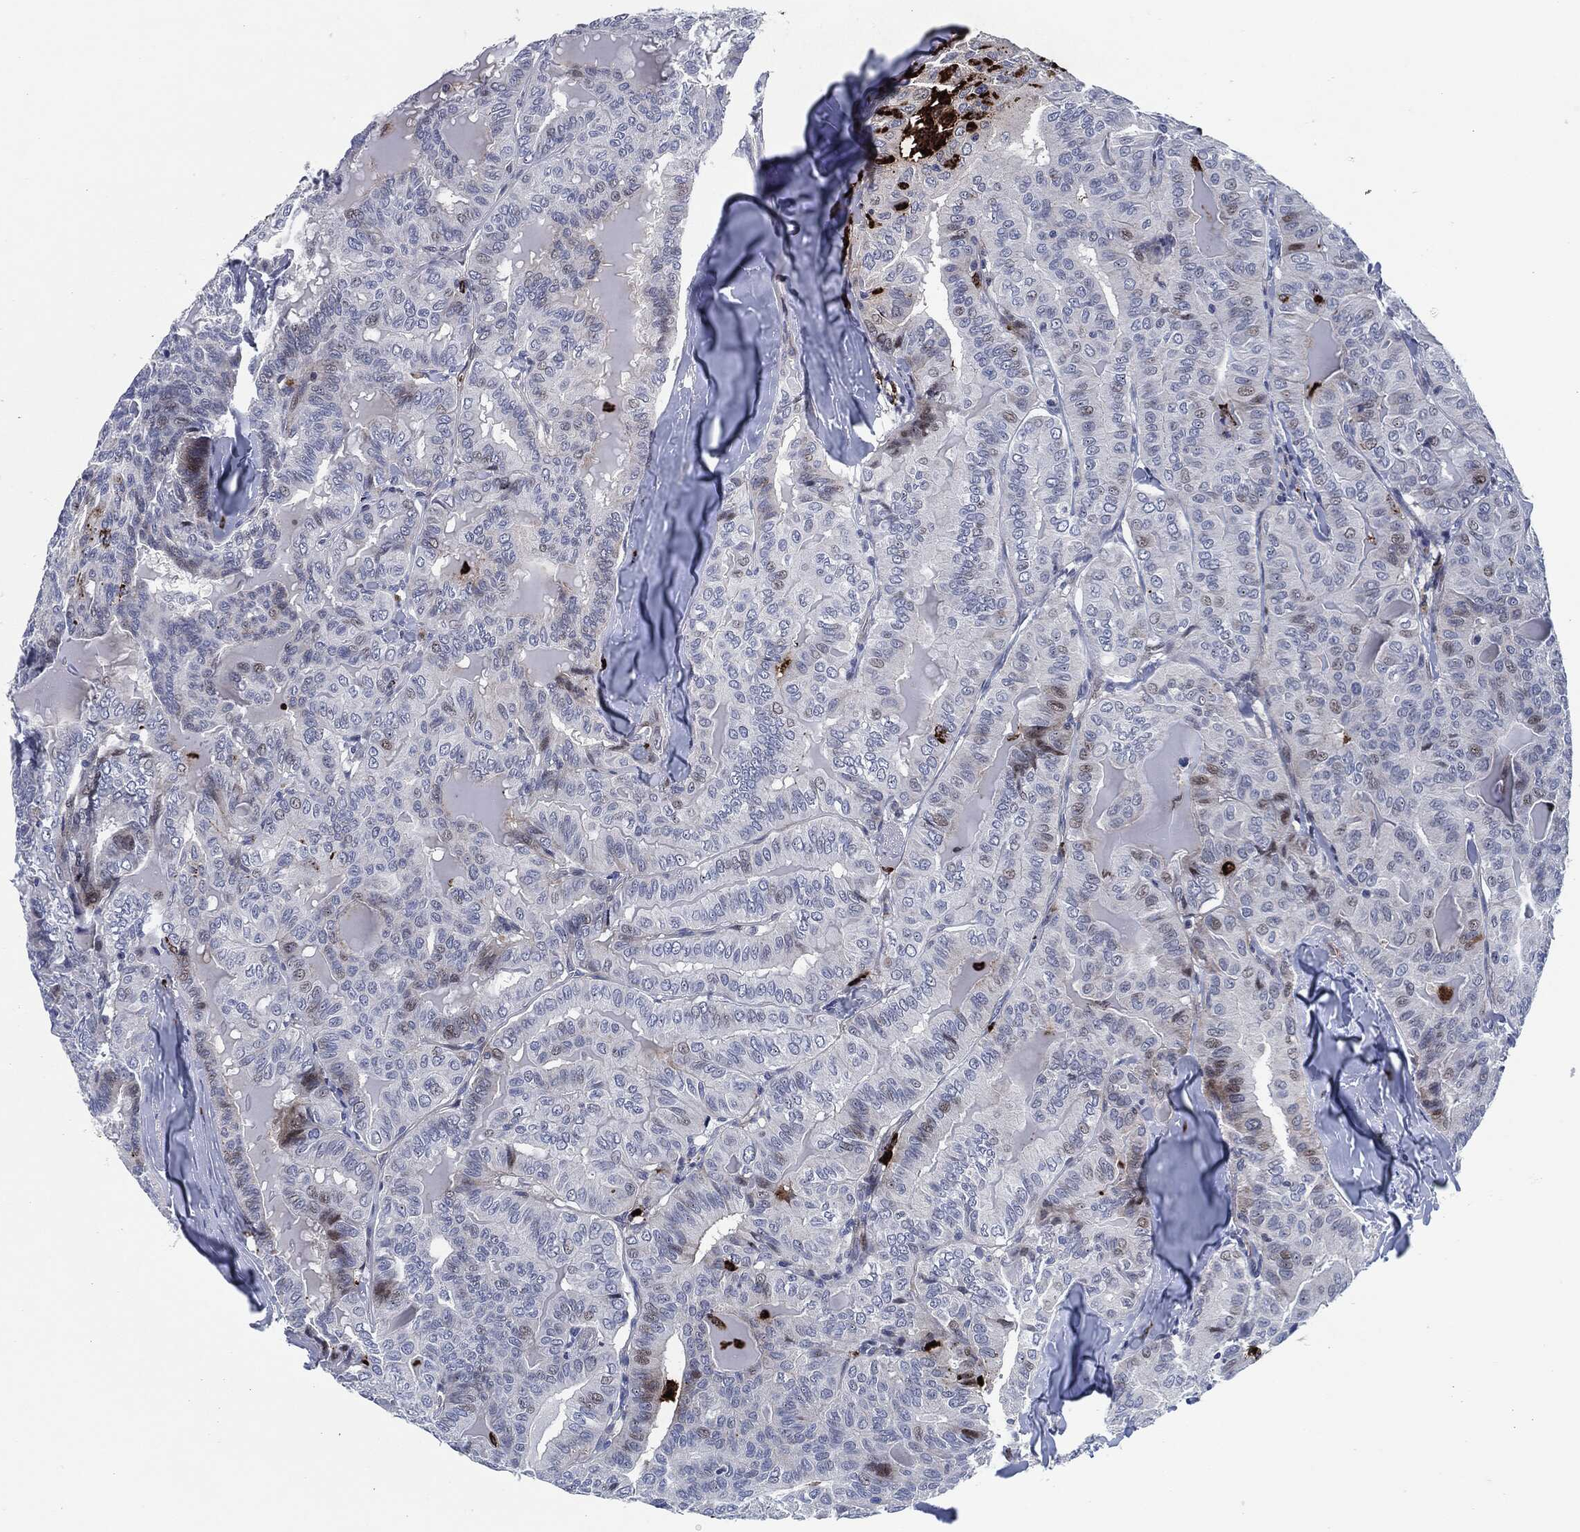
{"staining": {"intensity": "weak", "quantity": "<25%", "location": "nuclear"}, "tissue": "thyroid cancer", "cell_type": "Tumor cells", "image_type": "cancer", "snomed": [{"axis": "morphology", "description": "Papillary adenocarcinoma, NOS"}, {"axis": "topography", "description": "Thyroid gland"}], "caption": "Immunohistochemical staining of human thyroid papillary adenocarcinoma exhibits no significant staining in tumor cells.", "gene": "MPO", "patient": {"sex": "female", "age": 68}}